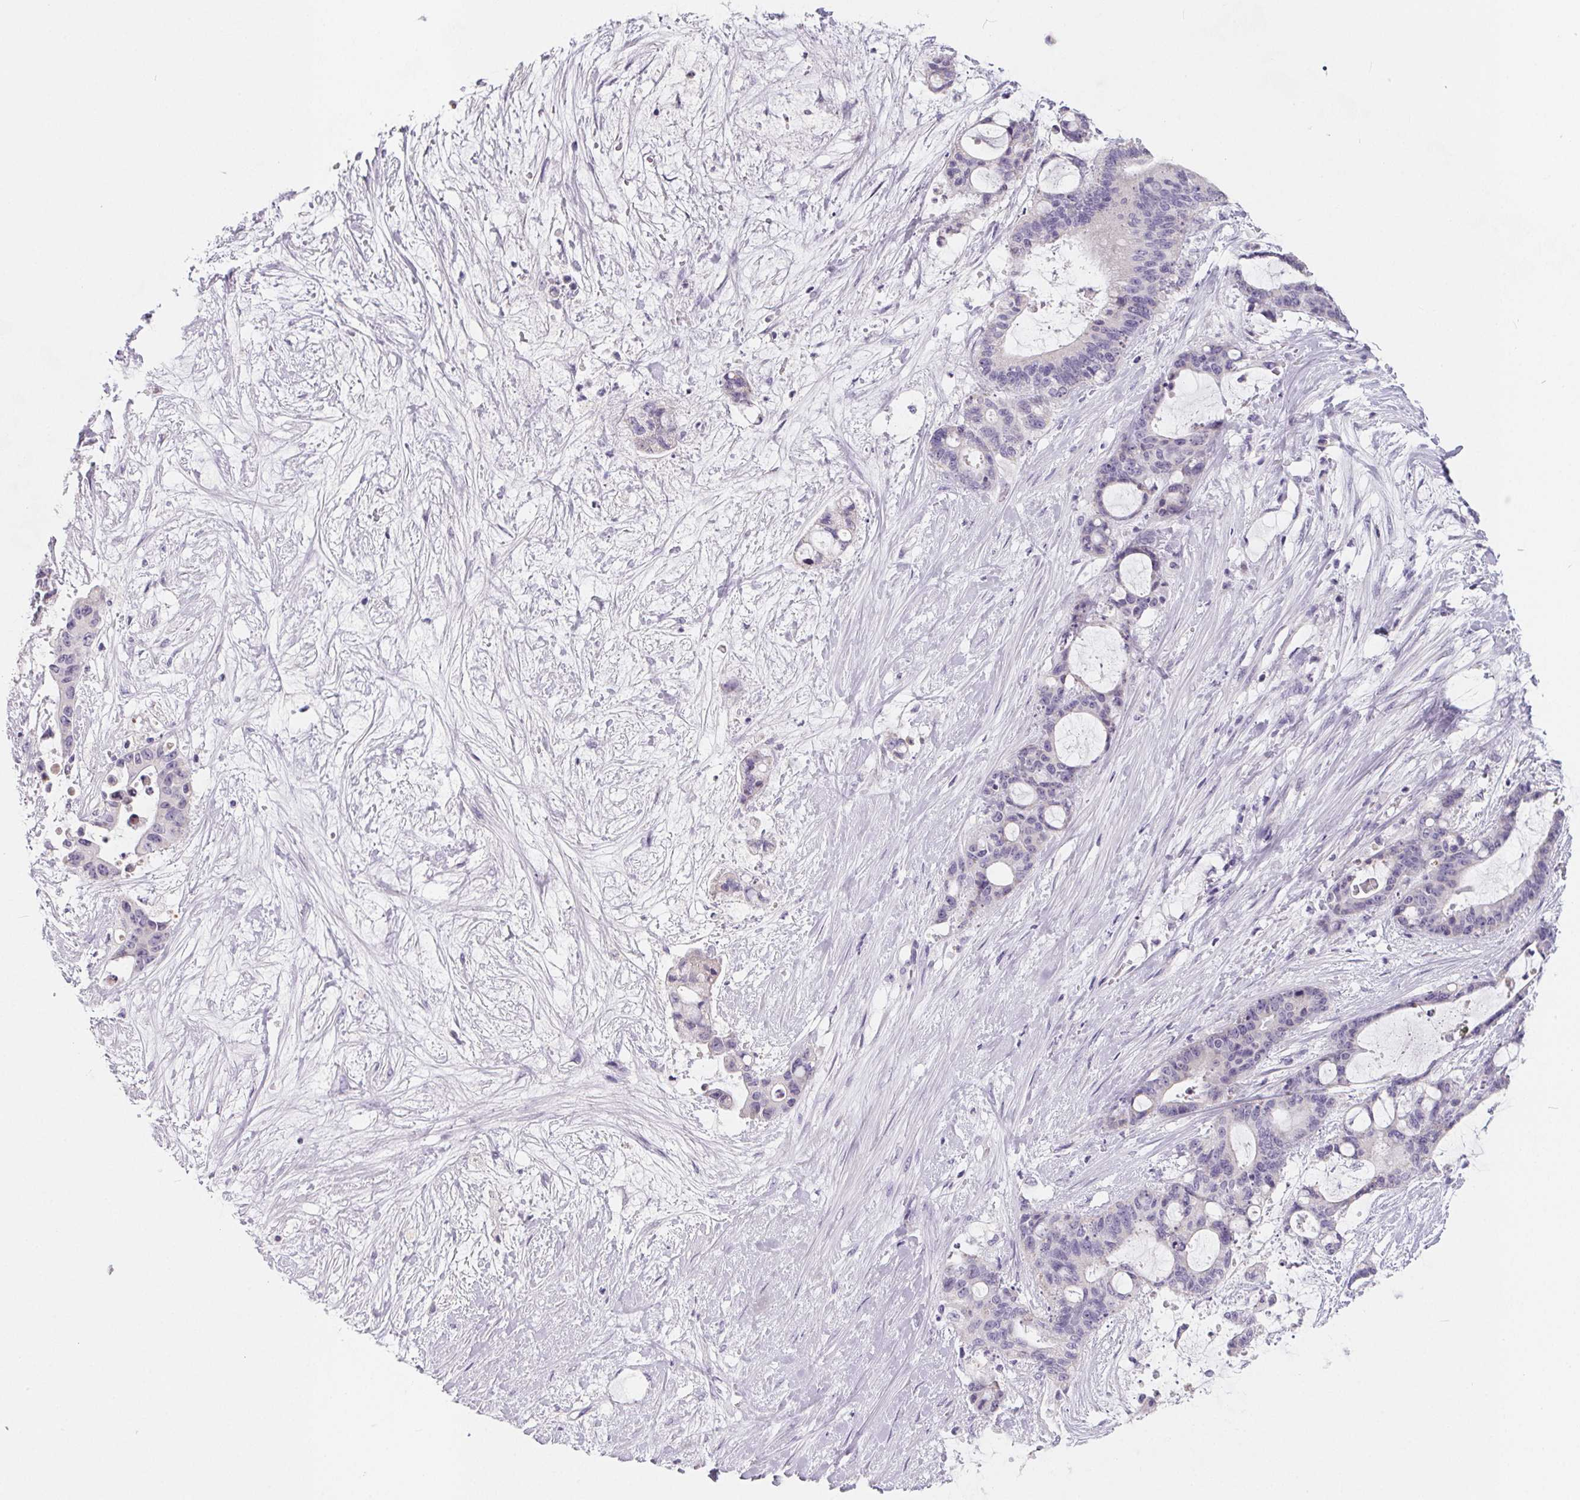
{"staining": {"intensity": "negative", "quantity": "none", "location": "none"}, "tissue": "liver cancer", "cell_type": "Tumor cells", "image_type": "cancer", "snomed": [{"axis": "morphology", "description": "Normal tissue, NOS"}, {"axis": "morphology", "description": "Cholangiocarcinoma"}, {"axis": "topography", "description": "Liver"}, {"axis": "topography", "description": "Peripheral nerve tissue"}], "caption": "Liver cancer stained for a protein using immunohistochemistry reveals no expression tumor cells.", "gene": "FDX1", "patient": {"sex": "female", "age": 73}}